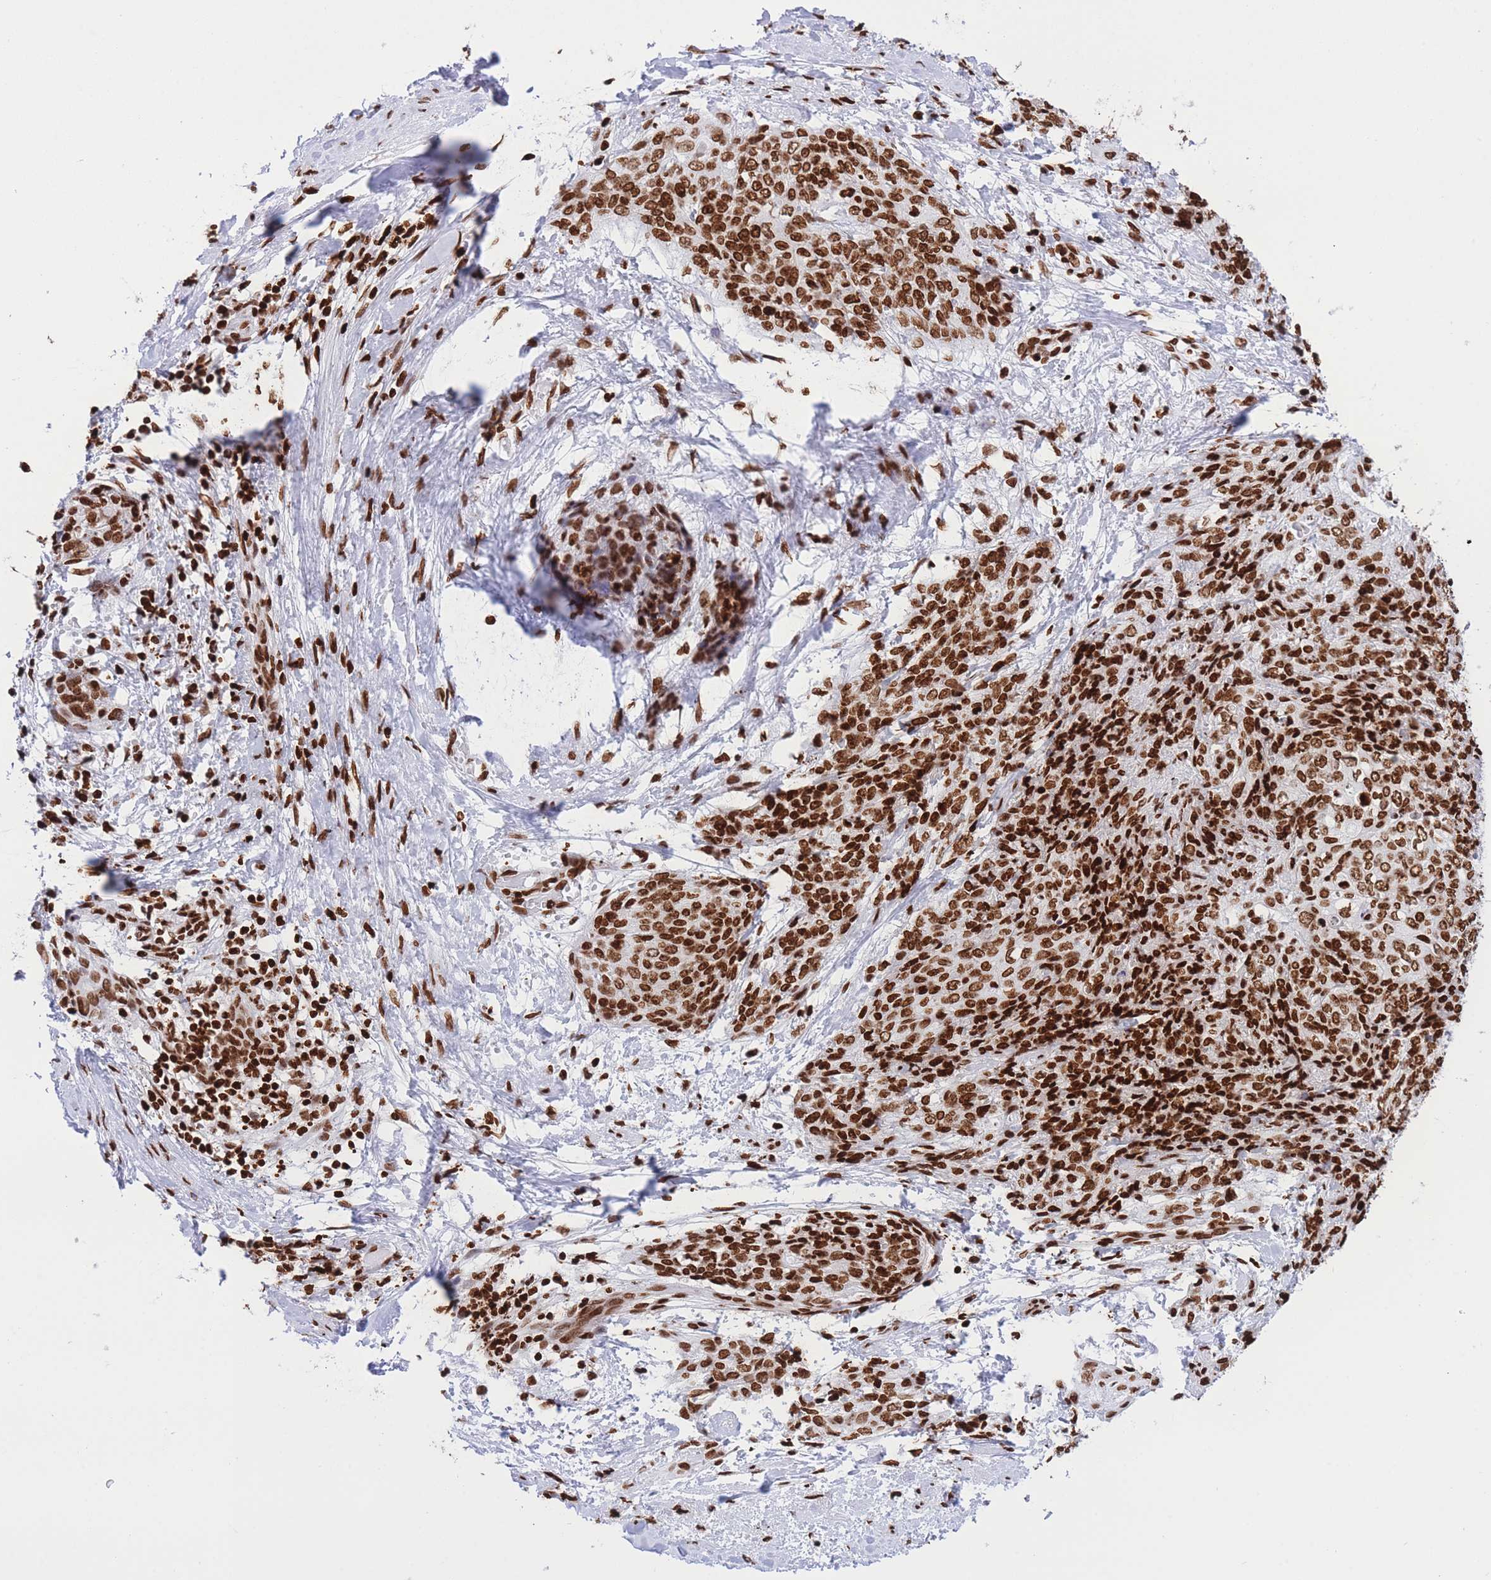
{"staining": {"intensity": "strong", "quantity": ">75%", "location": "nuclear"}, "tissue": "skin cancer", "cell_type": "Tumor cells", "image_type": "cancer", "snomed": [{"axis": "morphology", "description": "Squamous cell carcinoma, NOS"}, {"axis": "topography", "description": "Skin"}, {"axis": "topography", "description": "Vulva"}], "caption": "Immunohistochemical staining of skin squamous cell carcinoma exhibits high levels of strong nuclear protein staining in about >75% of tumor cells.", "gene": "H2BC11", "patient": {"sex": "female", "age": 85}}